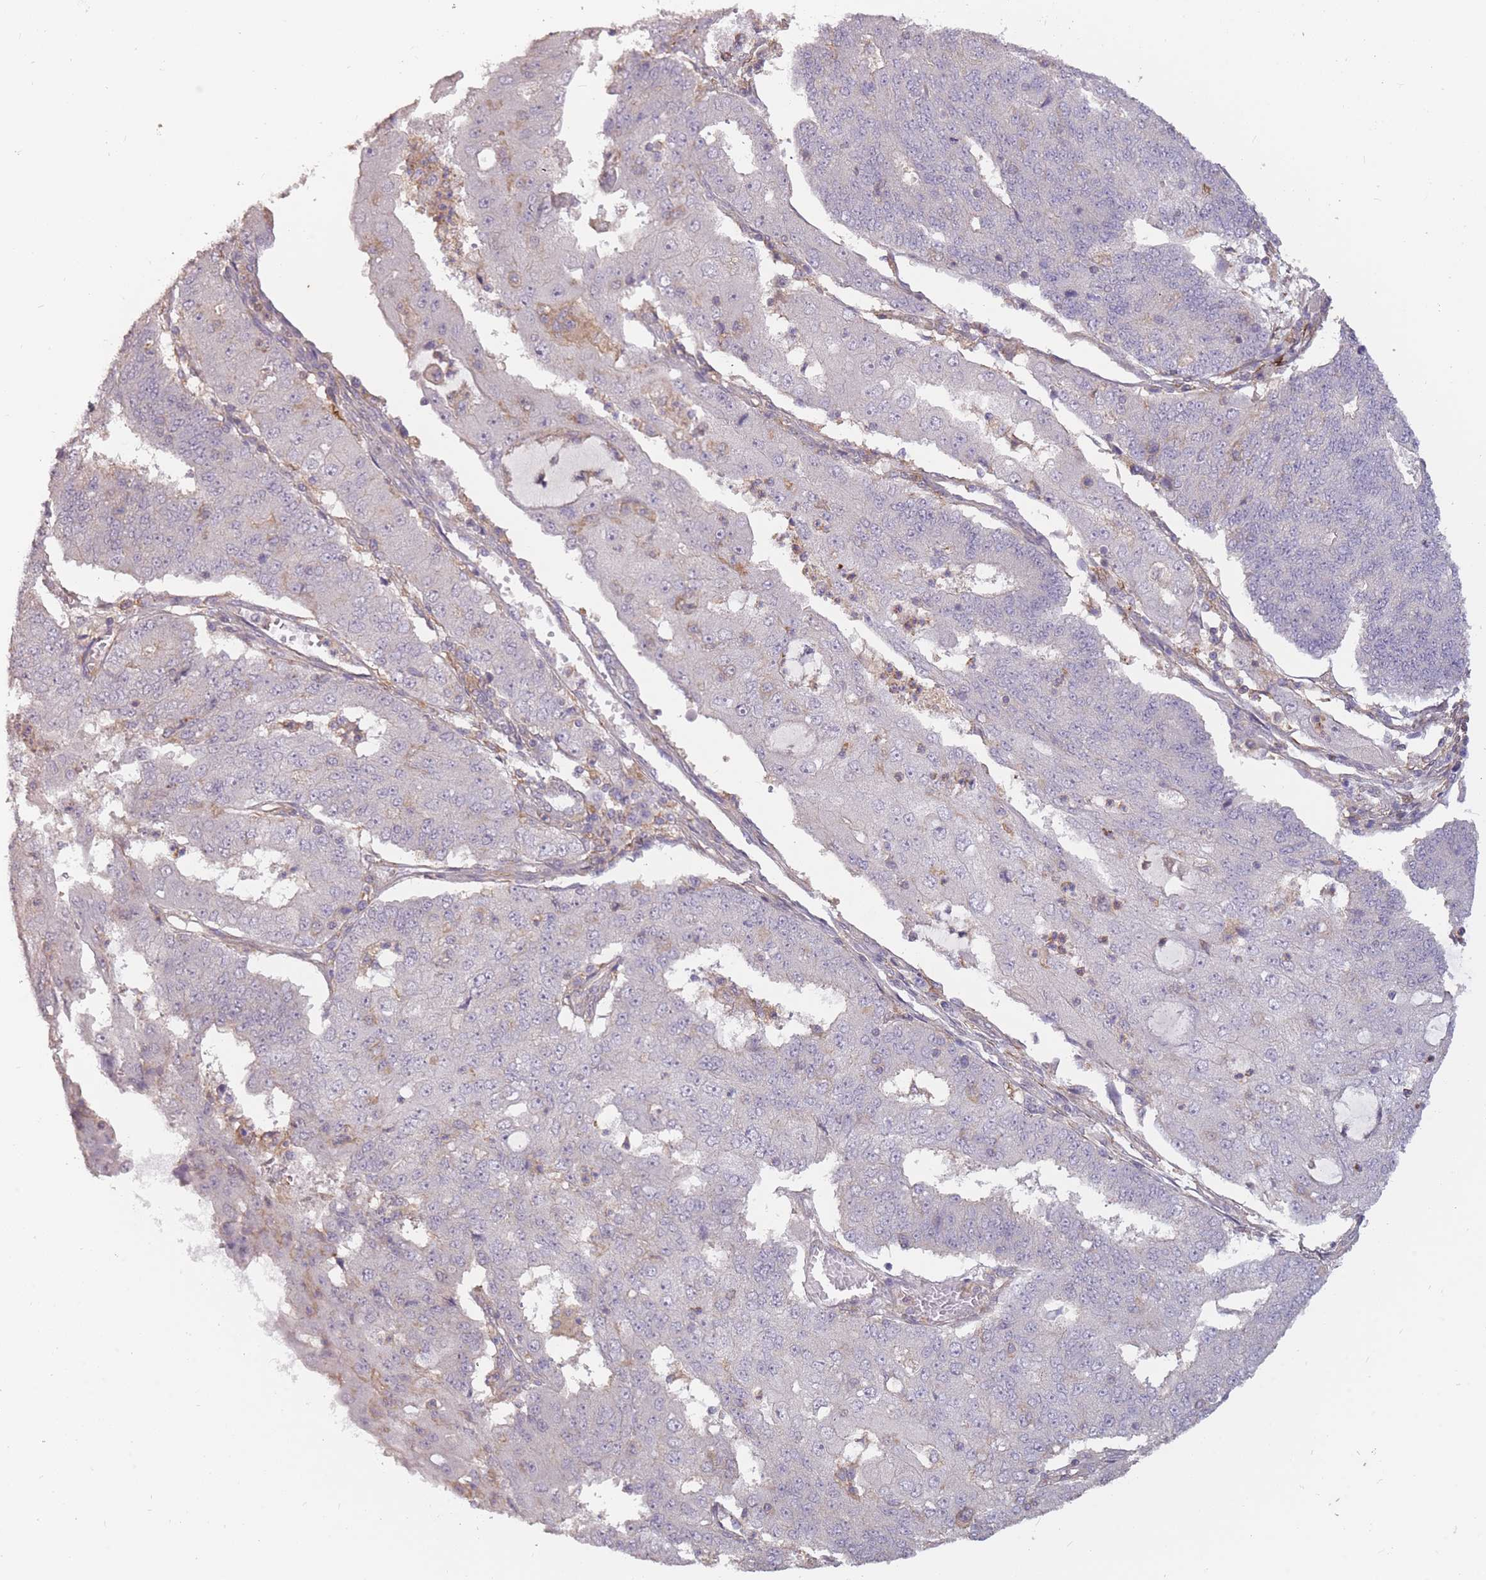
{"staining": {"intensity": "negative", "quantity": "none", "location": "none"}, "tissue": "endometrial cancer", "cell_type": "Tumor cells", "image_type": "cancer", "snomed": [{"axis": "morphology", "description": "Adenocarcinoma, NOS"}, {"axis": "topography", "description": "Endometrium"}], "caption": "DAB immunohistochemical staining of endometrial cancer displays no significant expression in tumor cells. (DAB (3,3'-diaminobenzidine) IHC, high magnification).", "gene": "TET3", "patient": {"sex": "female", "age": 56}}